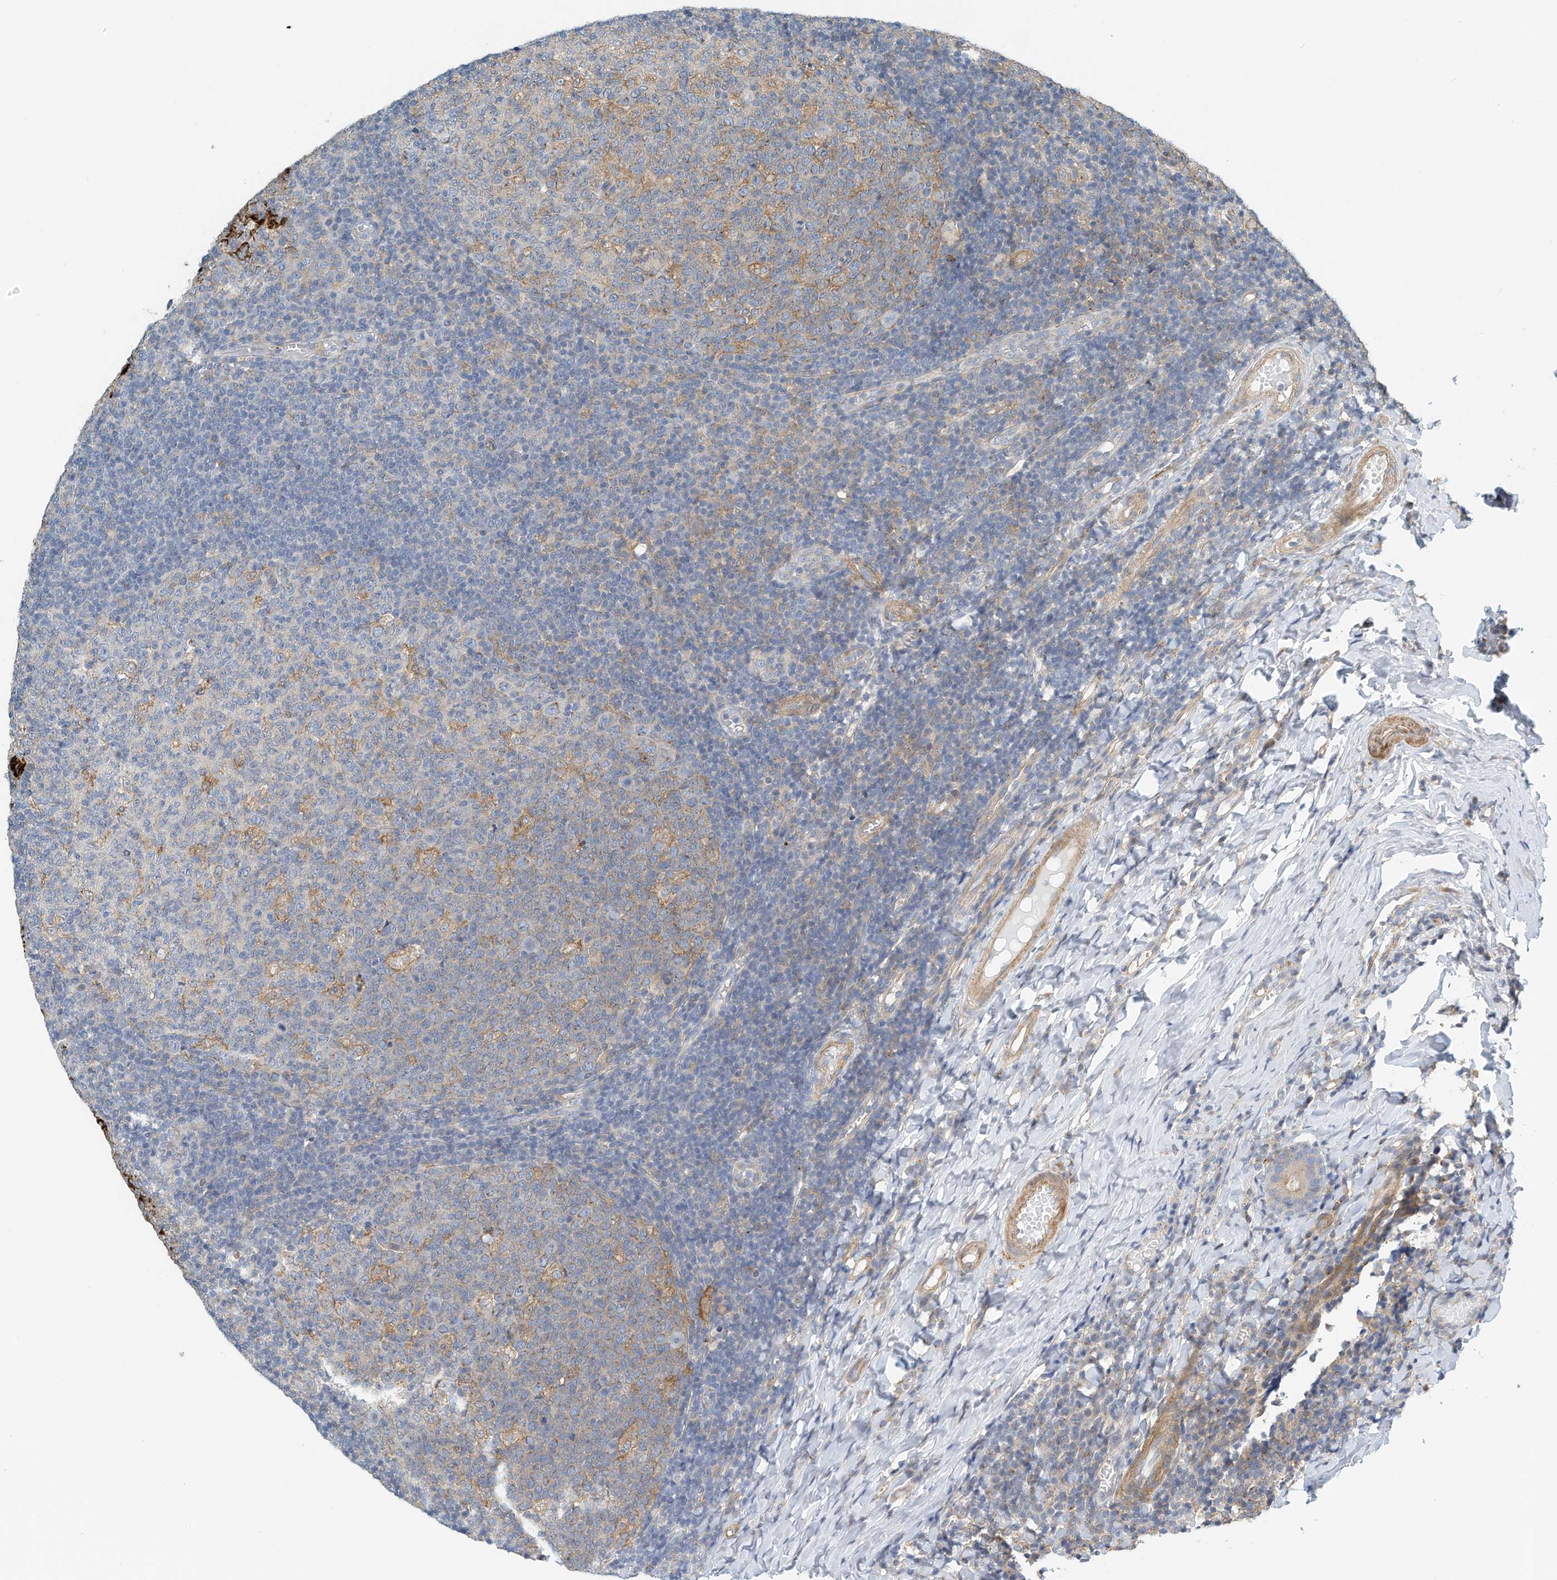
{"staining": {"intensity": "moderate", "quantity": "<25%", "location": "cytoplasmic/membranous"}, "tissue": "tonsil", "cell_type": "Germinal center cells", "image_type": "normal", "snomed": [{"axis": "morphology", "description": "Normal tissue, NOS"}, {"axis": "topography", "description": "Tonsil"}], "caption": "Immunohistochemistry (DAB) staining of unremarkable tonsil shows moderate cytoplasmic/membranous protein expression in about <25% of germinal center cells.", "gene": "MICAL1", "patient": {"sex": "female", "age": 19}}